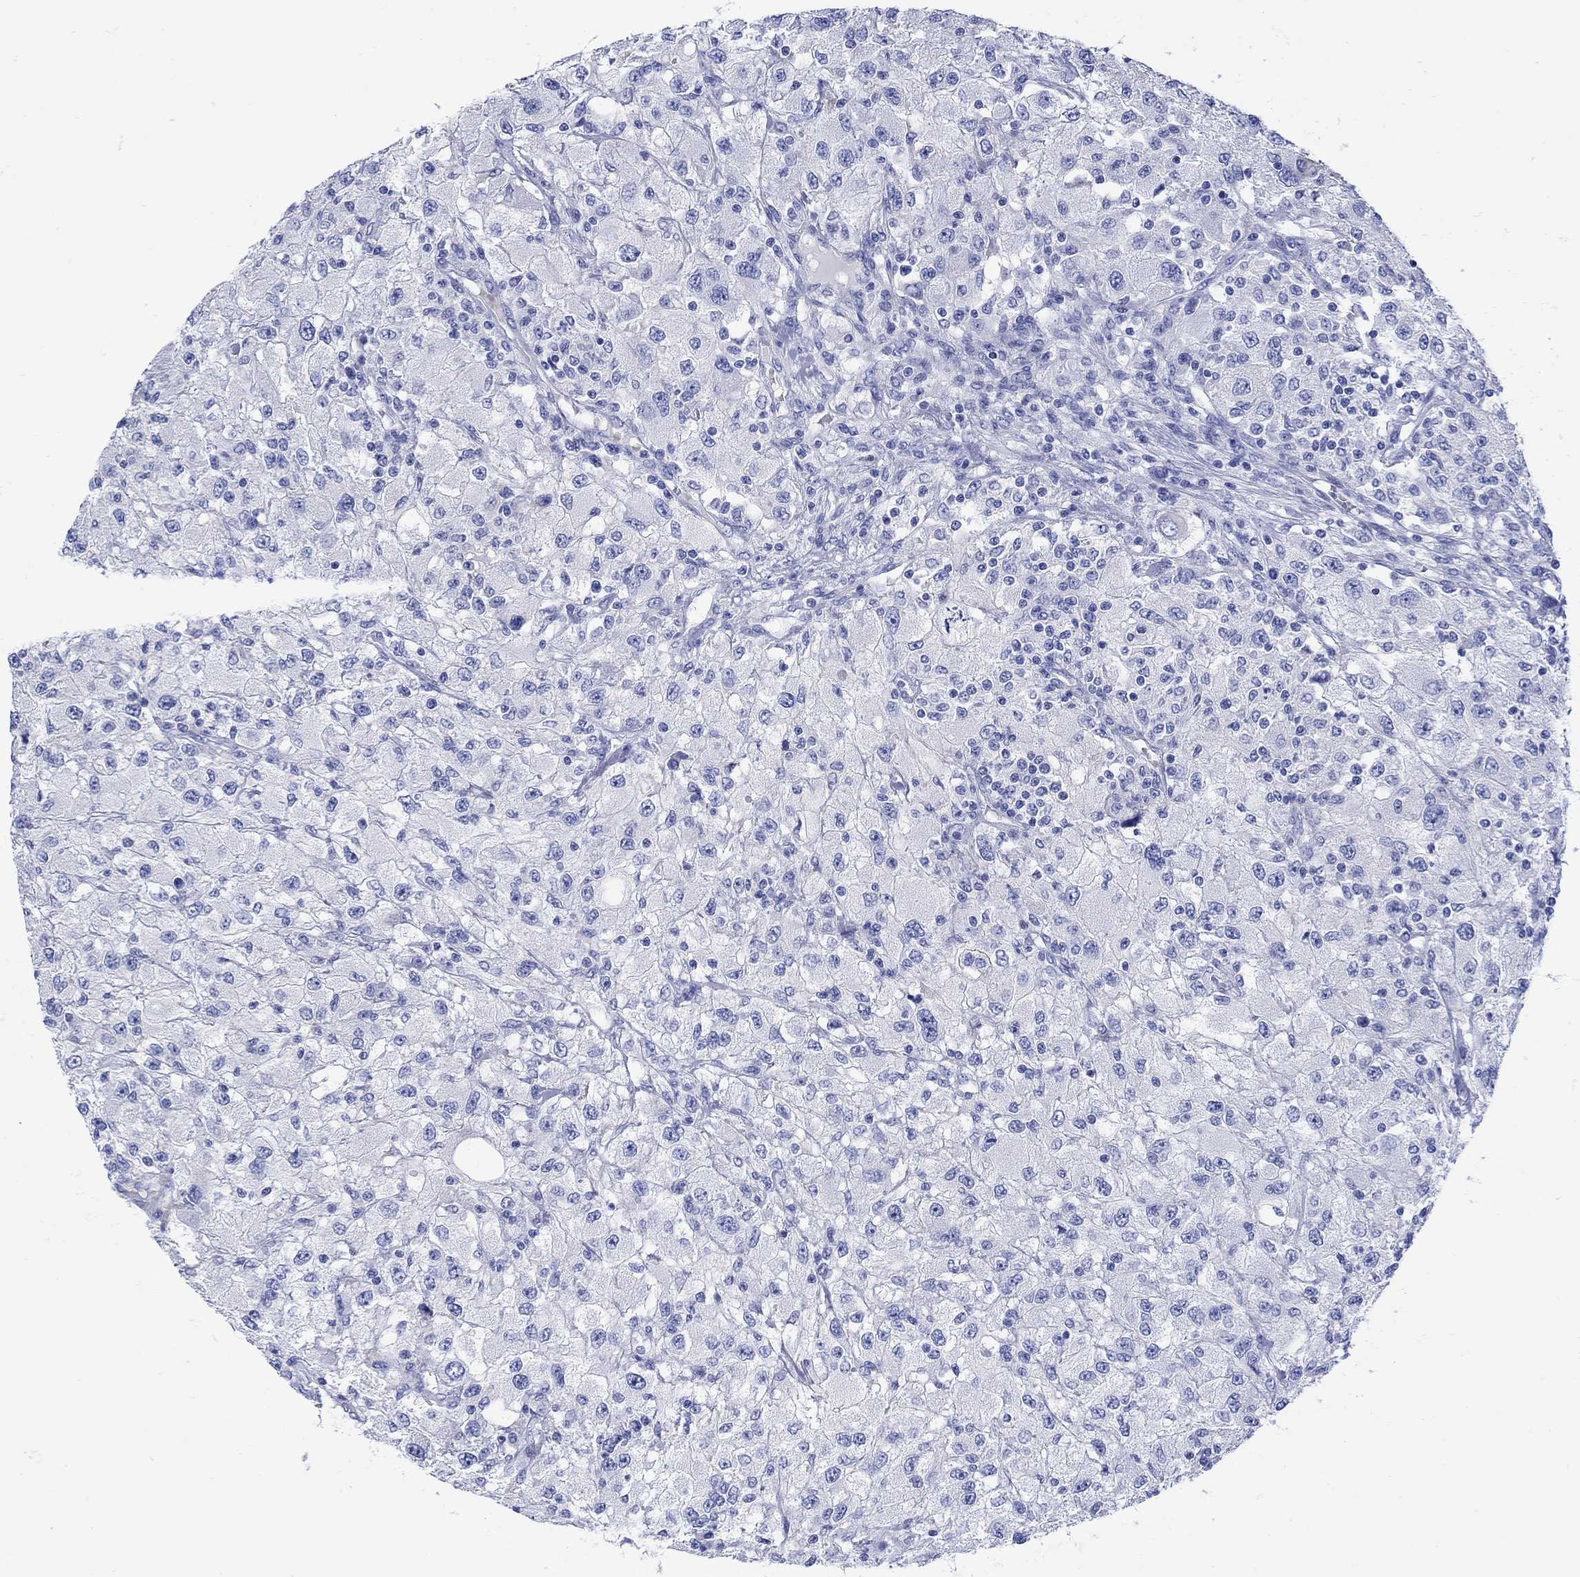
{"staining": {"intensity": "negative", "quantity": "none", "location": "none"}, "tissue": "renal cancer", "cell_type": "Tumor cells", "image_type": "cancer", "snomed": [{"axis": "morphology", "description": "Adenocarcinoma, NOS"}, {"axis": "topography", "description": "Kidney"}], "caption": "A high-resolution photomicrograph shows IHC staining of renal cancer (adenocarcinoma), which reveals no significant expression in tumor cells.", "gene": "ANKMY1", "patient": {"sex": "female", "age": 67}}